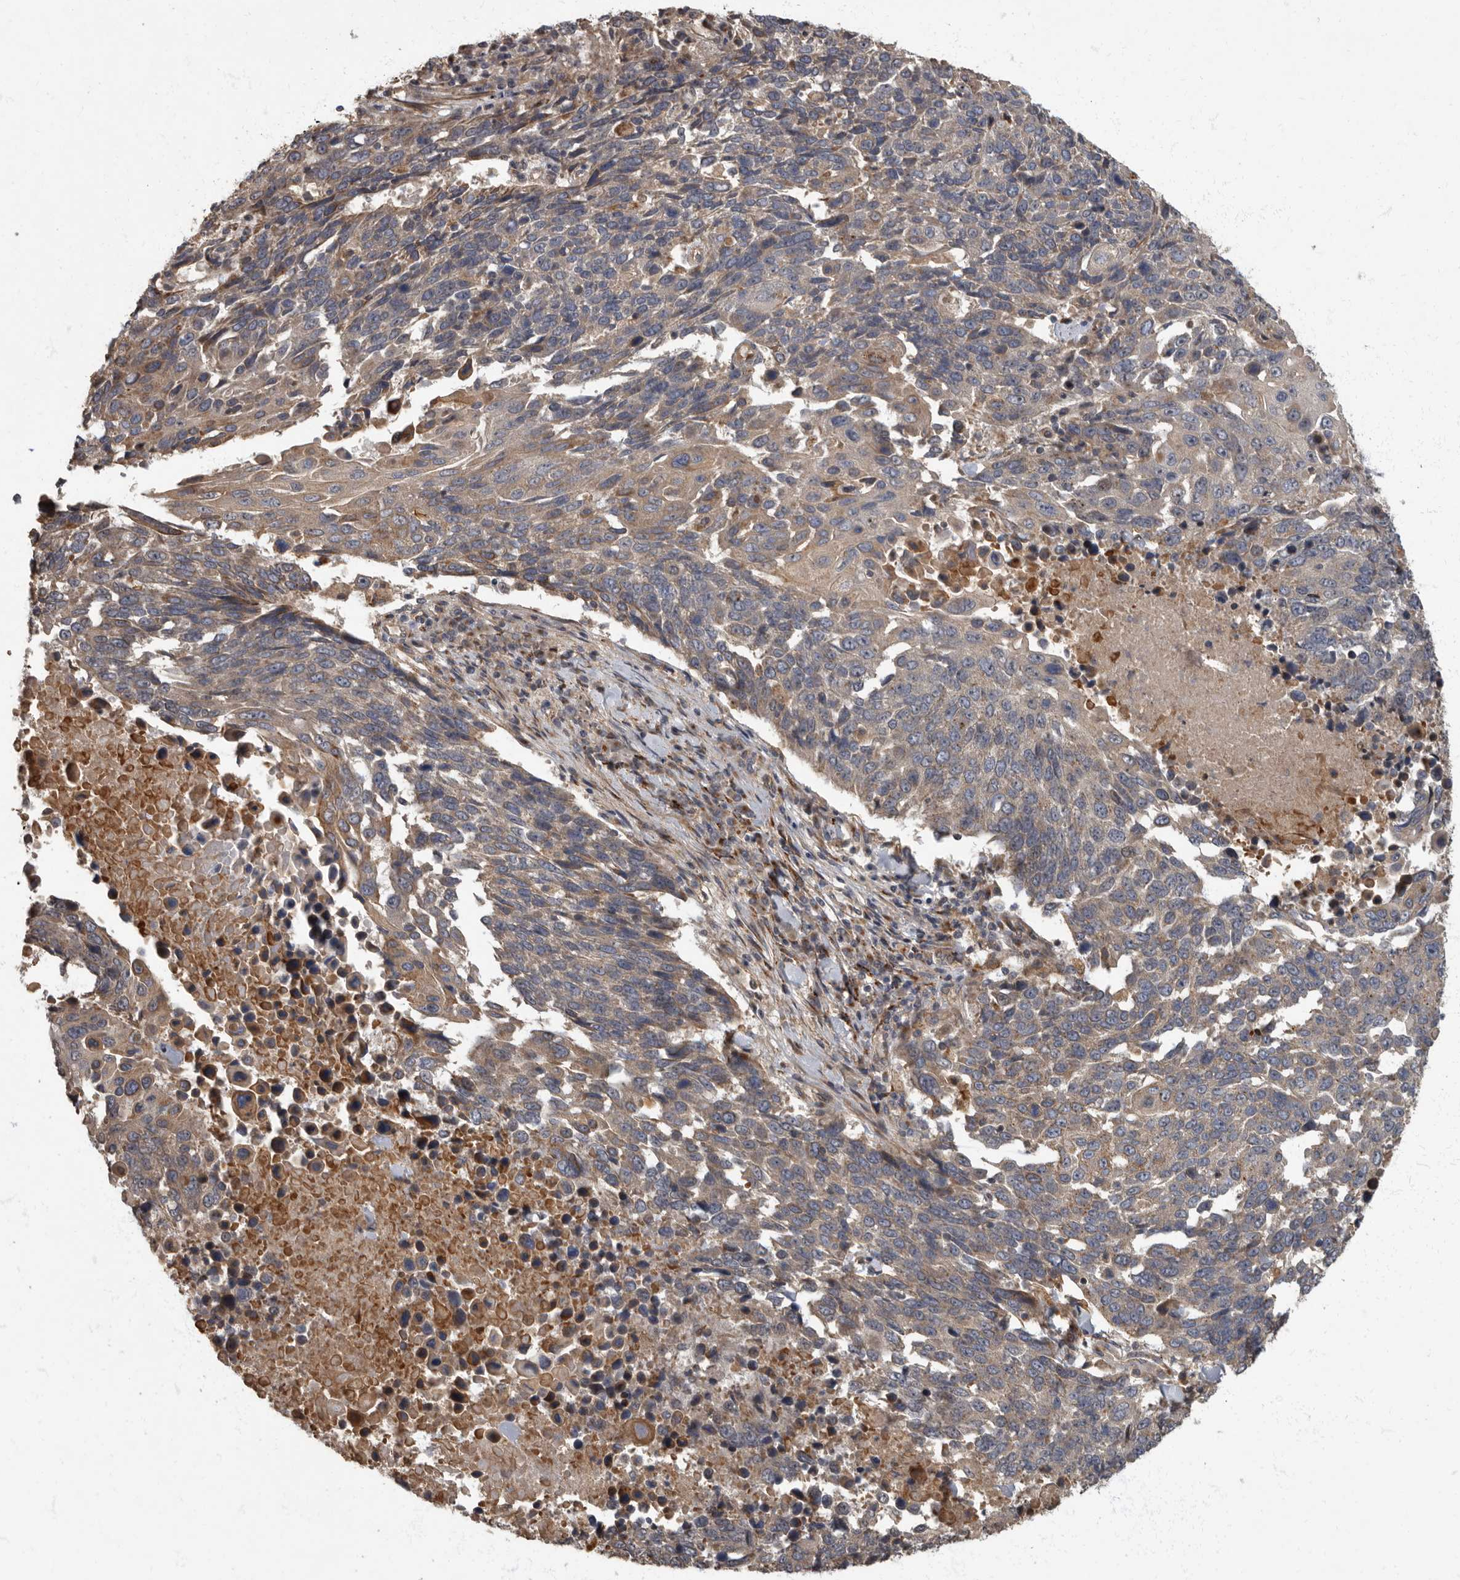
{"staining": {"intensity": "moderate", "quantity": "<25%", "location": "cytoplasmic/membranous"}, "tissue": "lung cancer", "cell_type": "Tumor cells", "image_type": "cancer", "snomed": [{"axis": "morphology", "description": "Squamous cell carcinoma, NOS"}, {"axis": "topography", "description": "Lung"}], "caption": "Lung cancer stained with a brown dye exhibits moderate cytoplasmic/membranous positive positivity in about <25% of tumor cells.", "gene": "IQCK", "patient": {"sex": "male", "age": 66}}